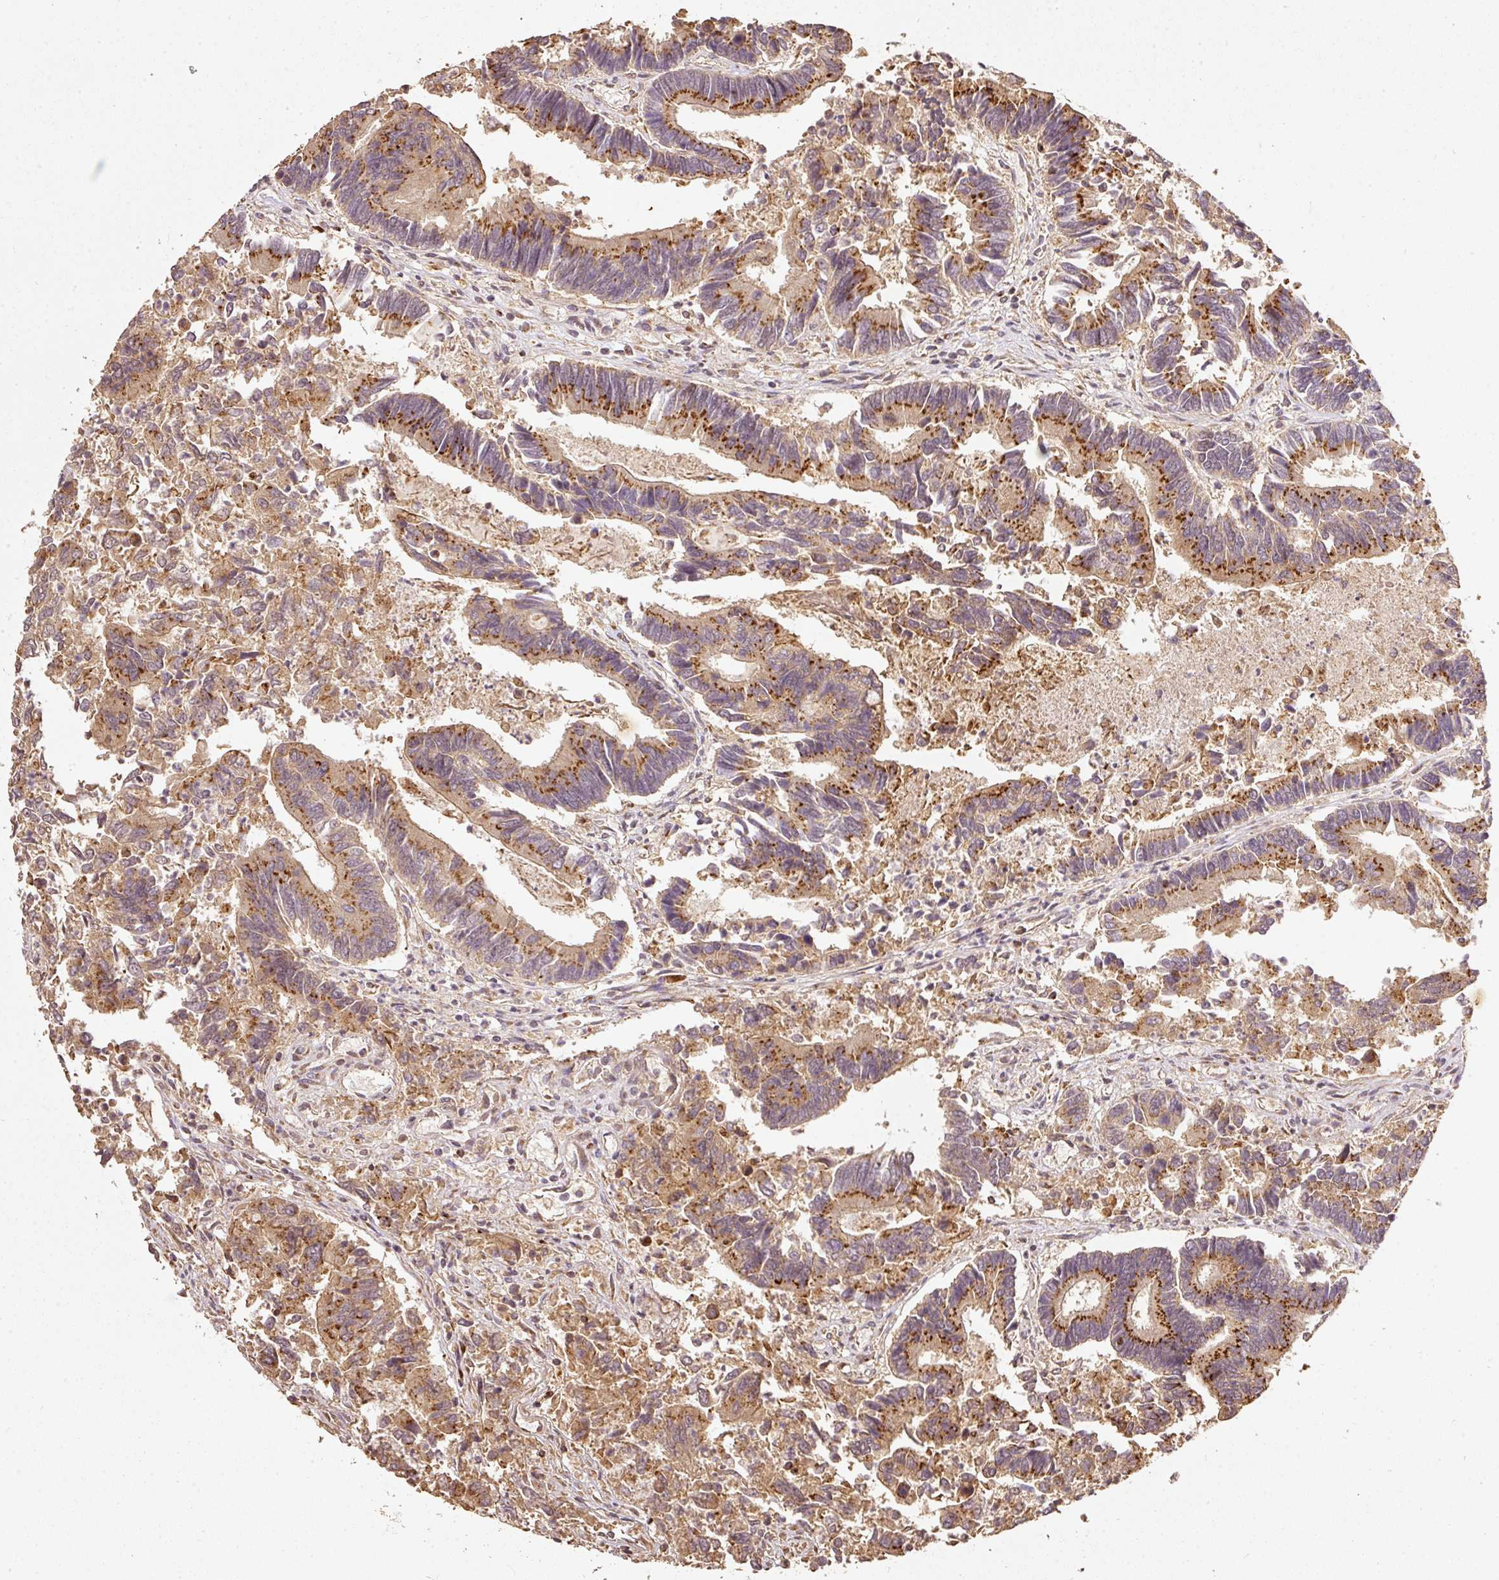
{"staining": {"intensity": "strong", "quantity": ">75%", "location": "cytoplasmic/membranous"}, "tissue": "colorectal cancer", "cell_type": "Tumor cells", "image_type": "cancer", "snomed": [{"axis": "morphology", "description": "Adenocarcinoma, NOS"}, {"axis": "topography", "description": "Colon"}], "caption": "This is an image of immunohistochemistry staining of colorectal adenocarcinoma, which shows strong expression in the cytoplasmic/membranous of tumor cells.", "gene": "FUT8", "patient": {"sex": "female", "age": 67}}